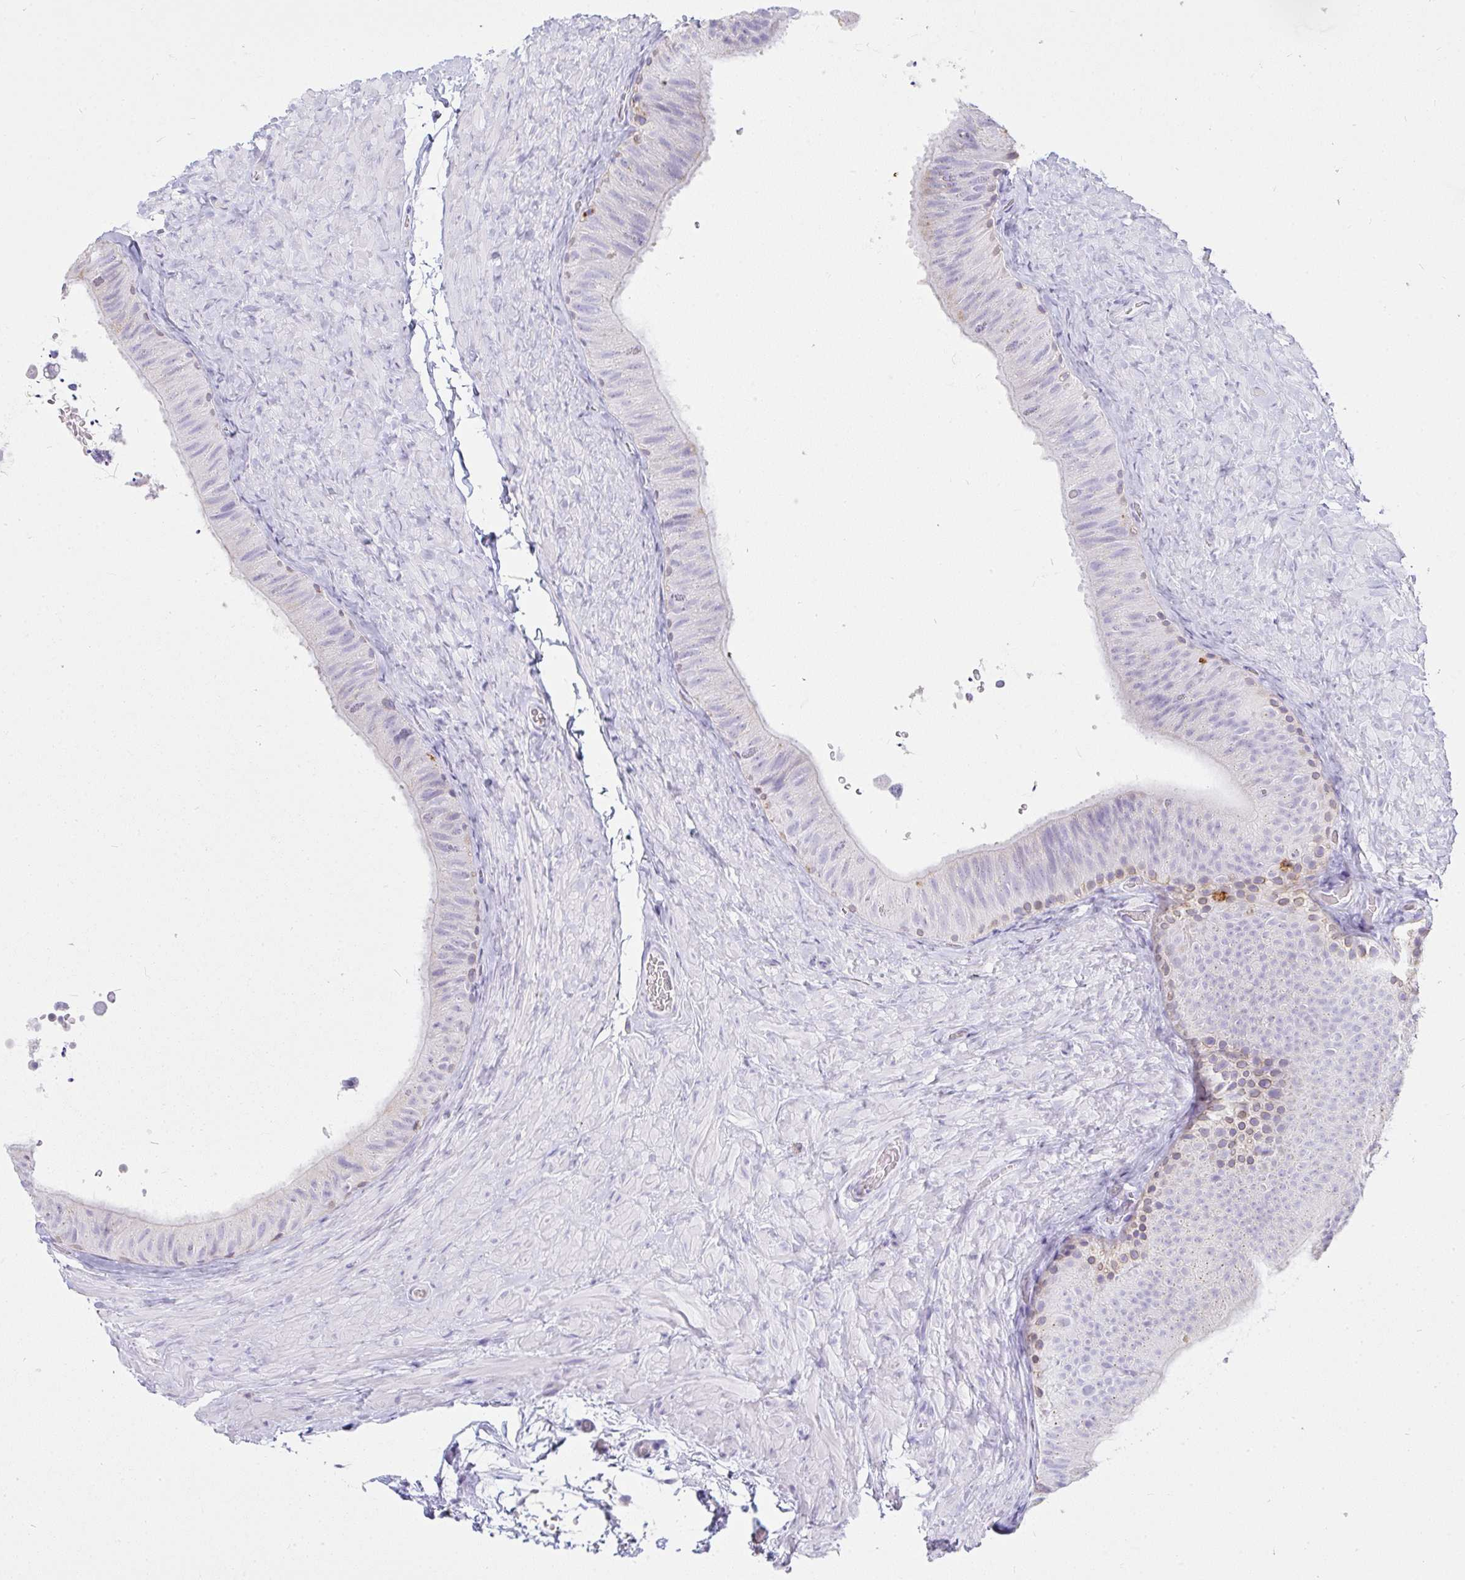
{"staining": {"intensity": "weak", "quantity": "<25%", "location": "cytoplasmic/membranous"}, "tissue": "epididymis", "cell_type": "Glandular cells", "image_type": "normal", "snomed": [{"axis": "morphology", "description": "Normal tissue, NOS"}, {"axis": "topography", "description": "Epididymis, spermatic cord, NOS"}, {"axis": "topography", "description": "Epididymis"}], "caption": "IHC of normal human epididymis displays no expression in glandular cells. Nuclei are stained in blue.", "gene": "OR5J2", "patient": {"sex": "male", "age": 31}}